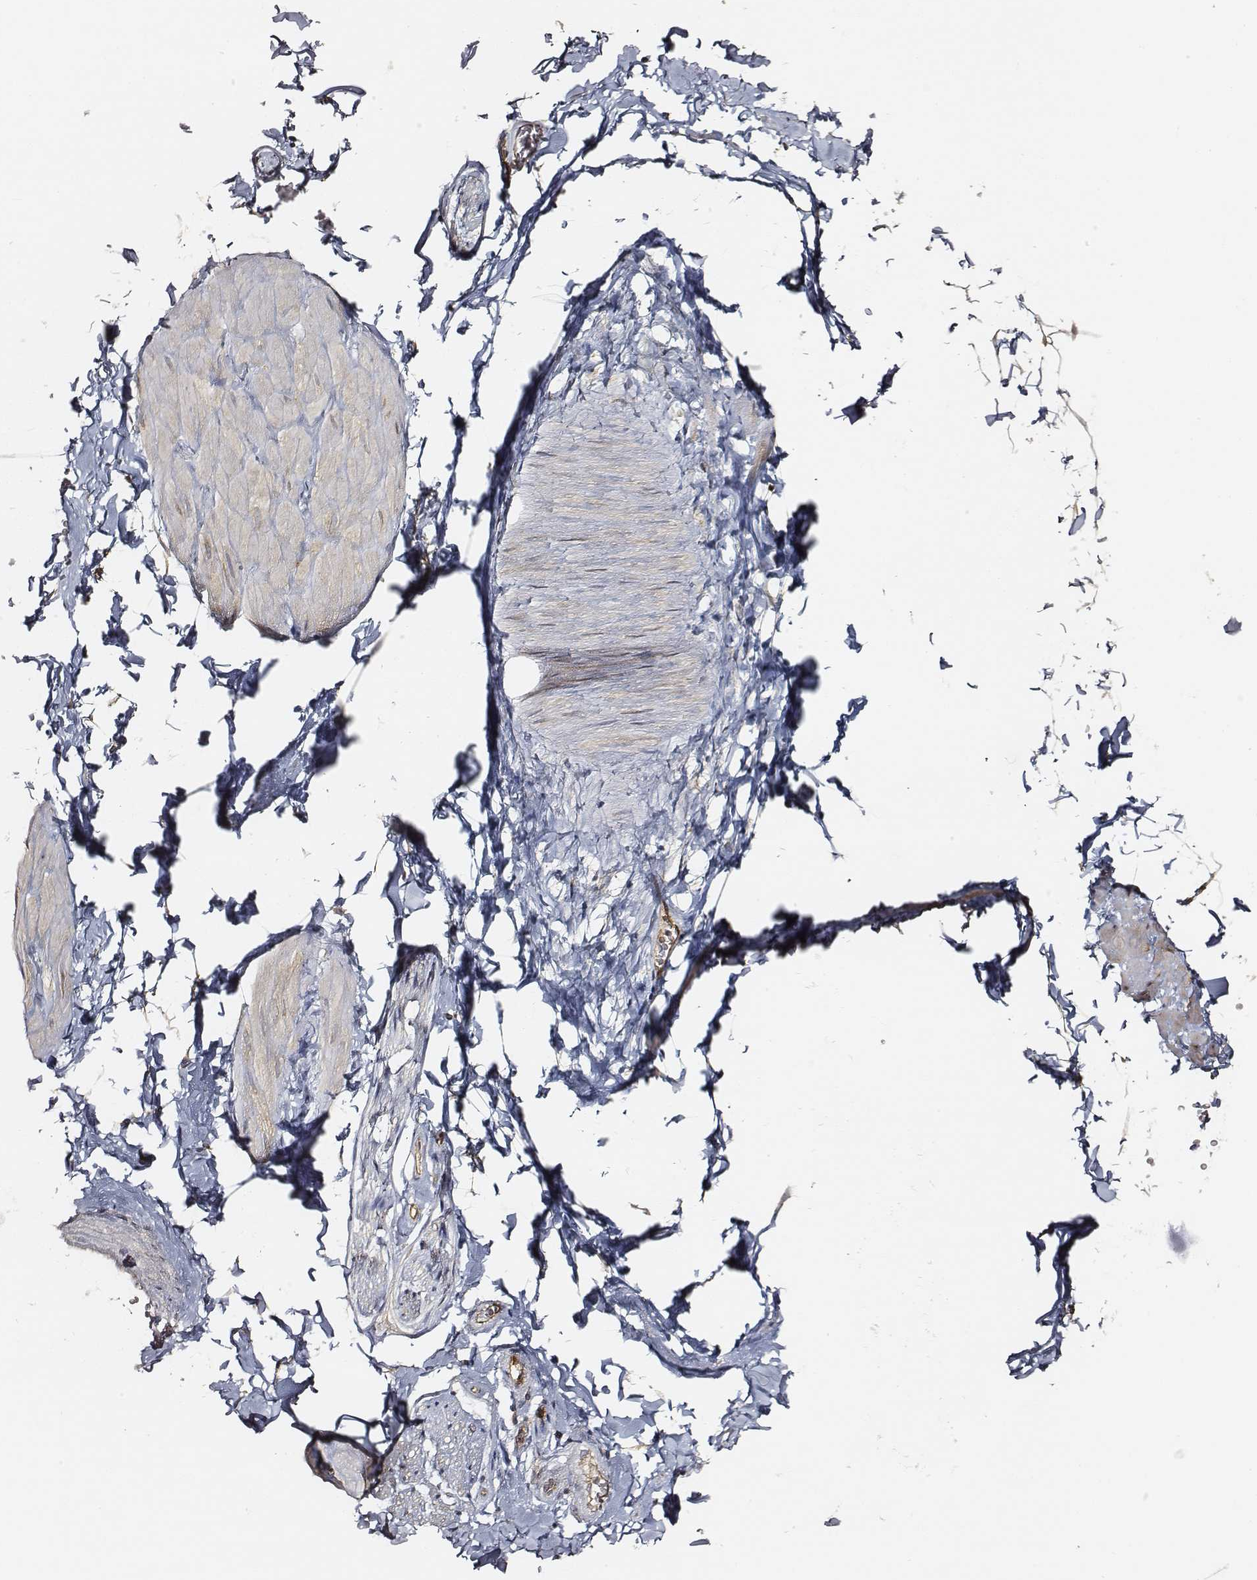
{"staining": {"intensity": "moderate", "quantity": ">75%", "location": "cytoplasmic/membranous"}, "tissue": "adipose tissue", "cell_type": "Adipocytes", "image_type": "normal", "snomed": [{"axis": "morphology", "description": "Normal tissue, NOS"}, {"axis": "topography", "description": "Smooth muscle"}, {"axis": "topography", "description": "Peripheral nerve tissue"}], "caption": "Protein analysis of normal adipose tissue reveals moderate cytoplasmic/membranous staining in approximately >75% of adipocytes. The staining is performed using DAB (3,3'-diaminobenzidine) brown chromogen to label protein expression. The nuclei are counter-stained blue using hematoxylin.", "gene": "CARS1", "patient": {"sex": "male", "age": 22}}